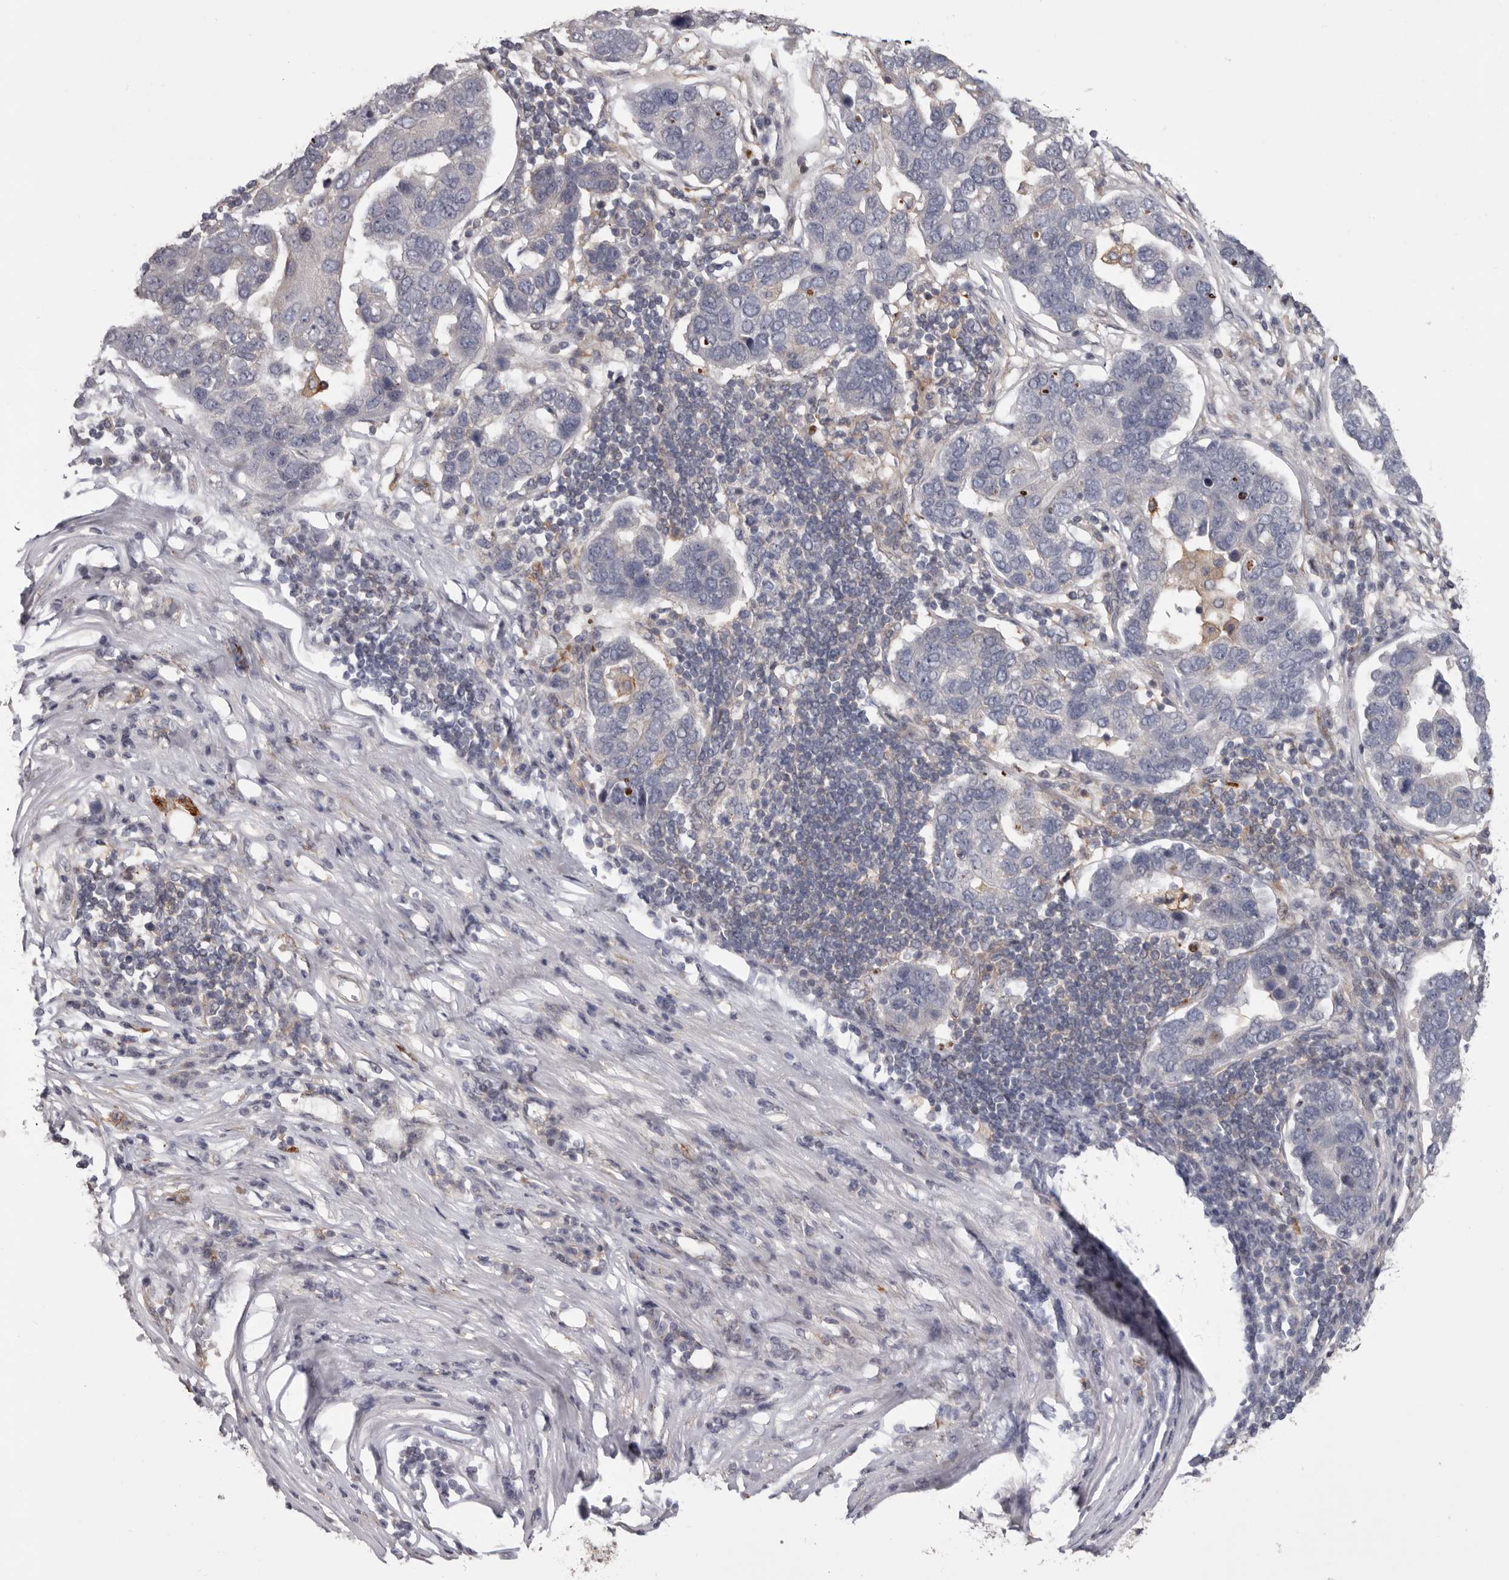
{"staining": {"intensity": "negative", "quantity": "none", "location": "none"}, "tissue": "pancreatic cancer", "cell_type": "Tumor cells", "image_type": "cancer", "snomed": [{"axis": "morphology", "description": "Adenocarcinoma, NOS"}, {"axis": "topography", "description": "Pancreas"}], "caption": "Immunohistochemistry (IHC) image of neoplastic tissue: human pancreatic cancer (adenocarcinoma) stained with DAB (3,3'-diaminobenzidine) shows no significant protein positivity in tumor cells.", "gene": "FGFR4", "patient": {"sex": "female", "age": 61}}